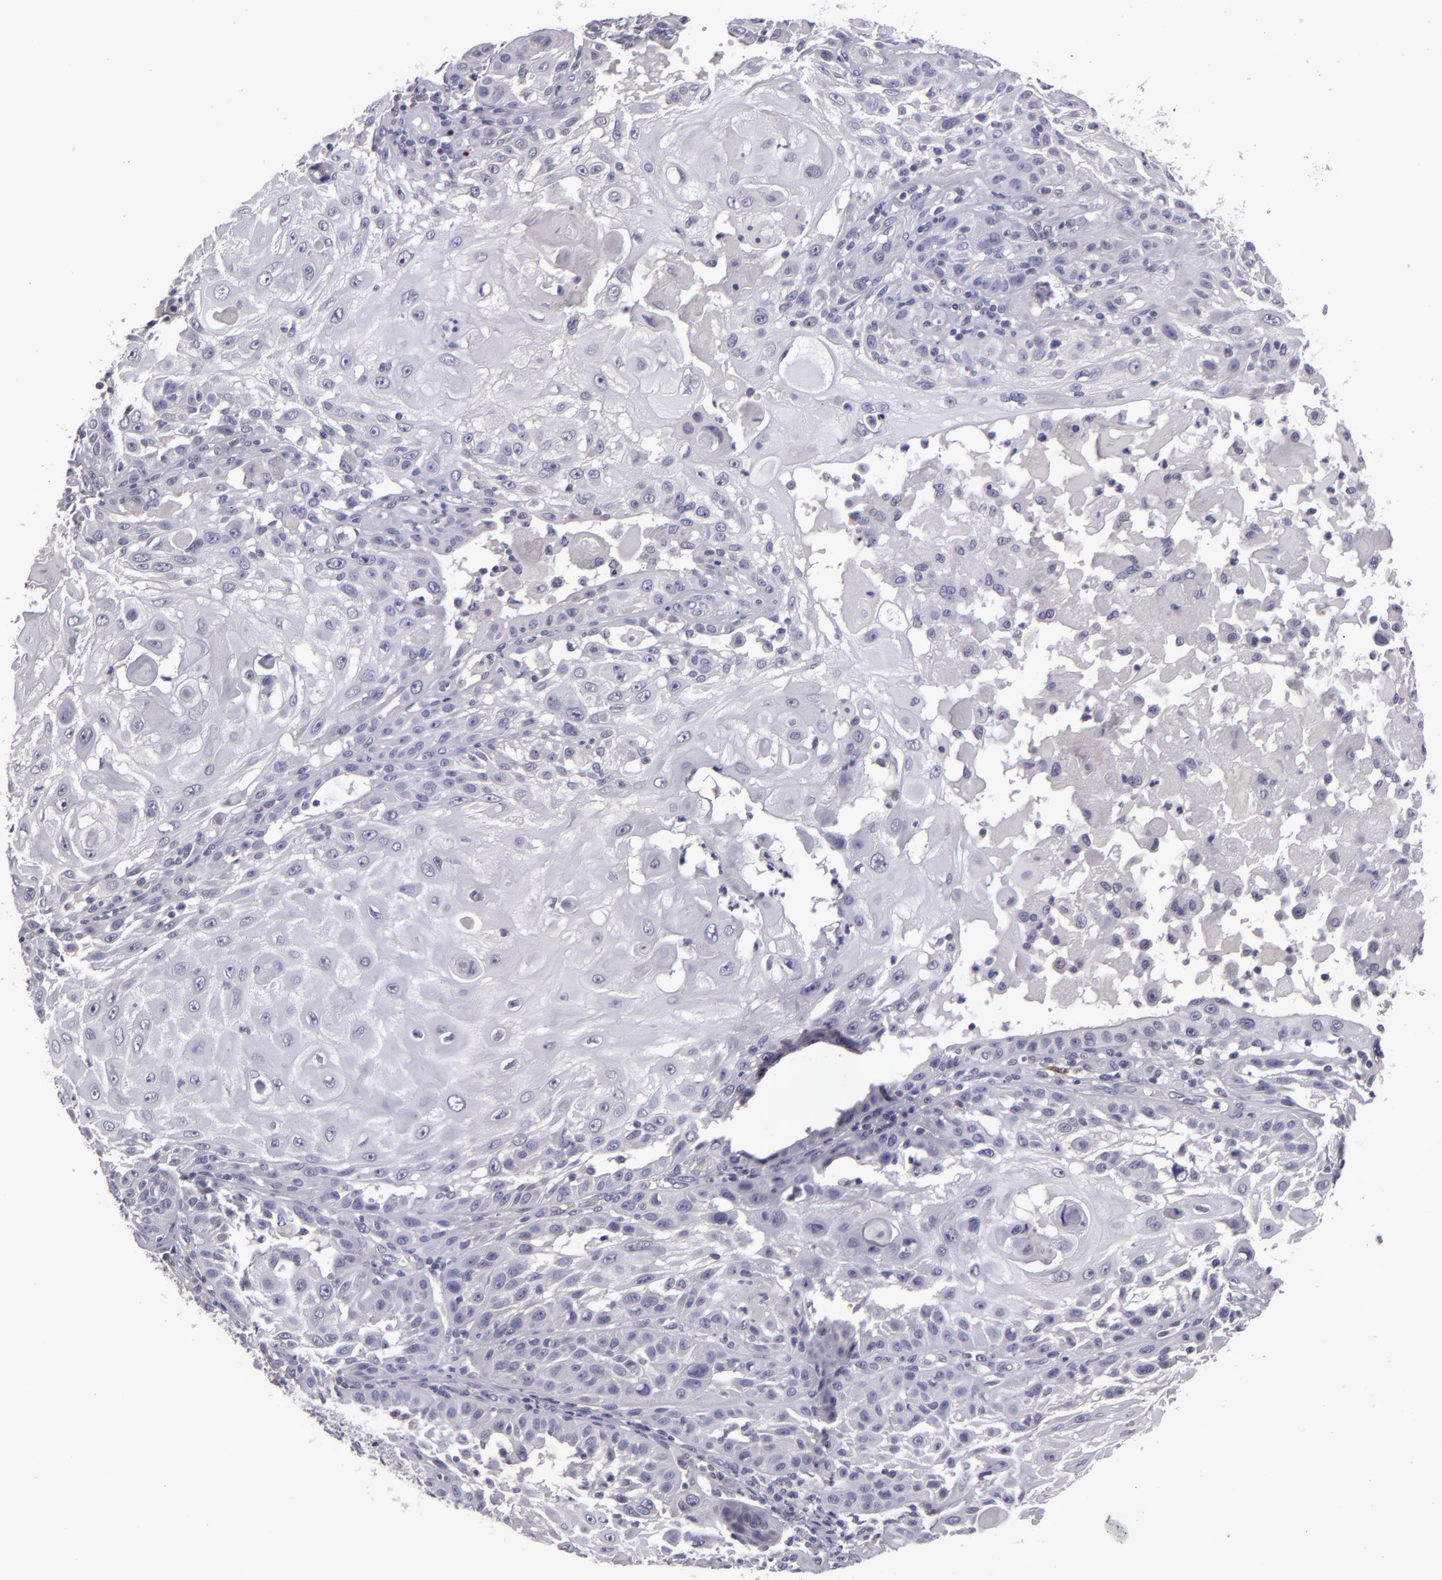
{"staining": {"intensity": "negative", "quantity": "none", "location": "none"}, "tissue": "skin cancer", "cell_type": "Tumor cells", "image_type": "cancer", "snomed": [{"axis": "morphology", "description": "Squamous cell carcinoma, NOS"}, {"axis": "topography", "description": "Skin"}], "caption": "IHC histopathology image of neoplastic tissue: skin cancer stained with DAB (3,3'-diaminobenzidine) demonstrates no significant protein staining in tumor cells. Brightfield microscopy of immunohistochemistry (IHC) stained with DAB (brown) and hematoxylin (blue), captured at high magnification.", "gene": "SNCB", "patient": {"sex": "female", "age": 89}}